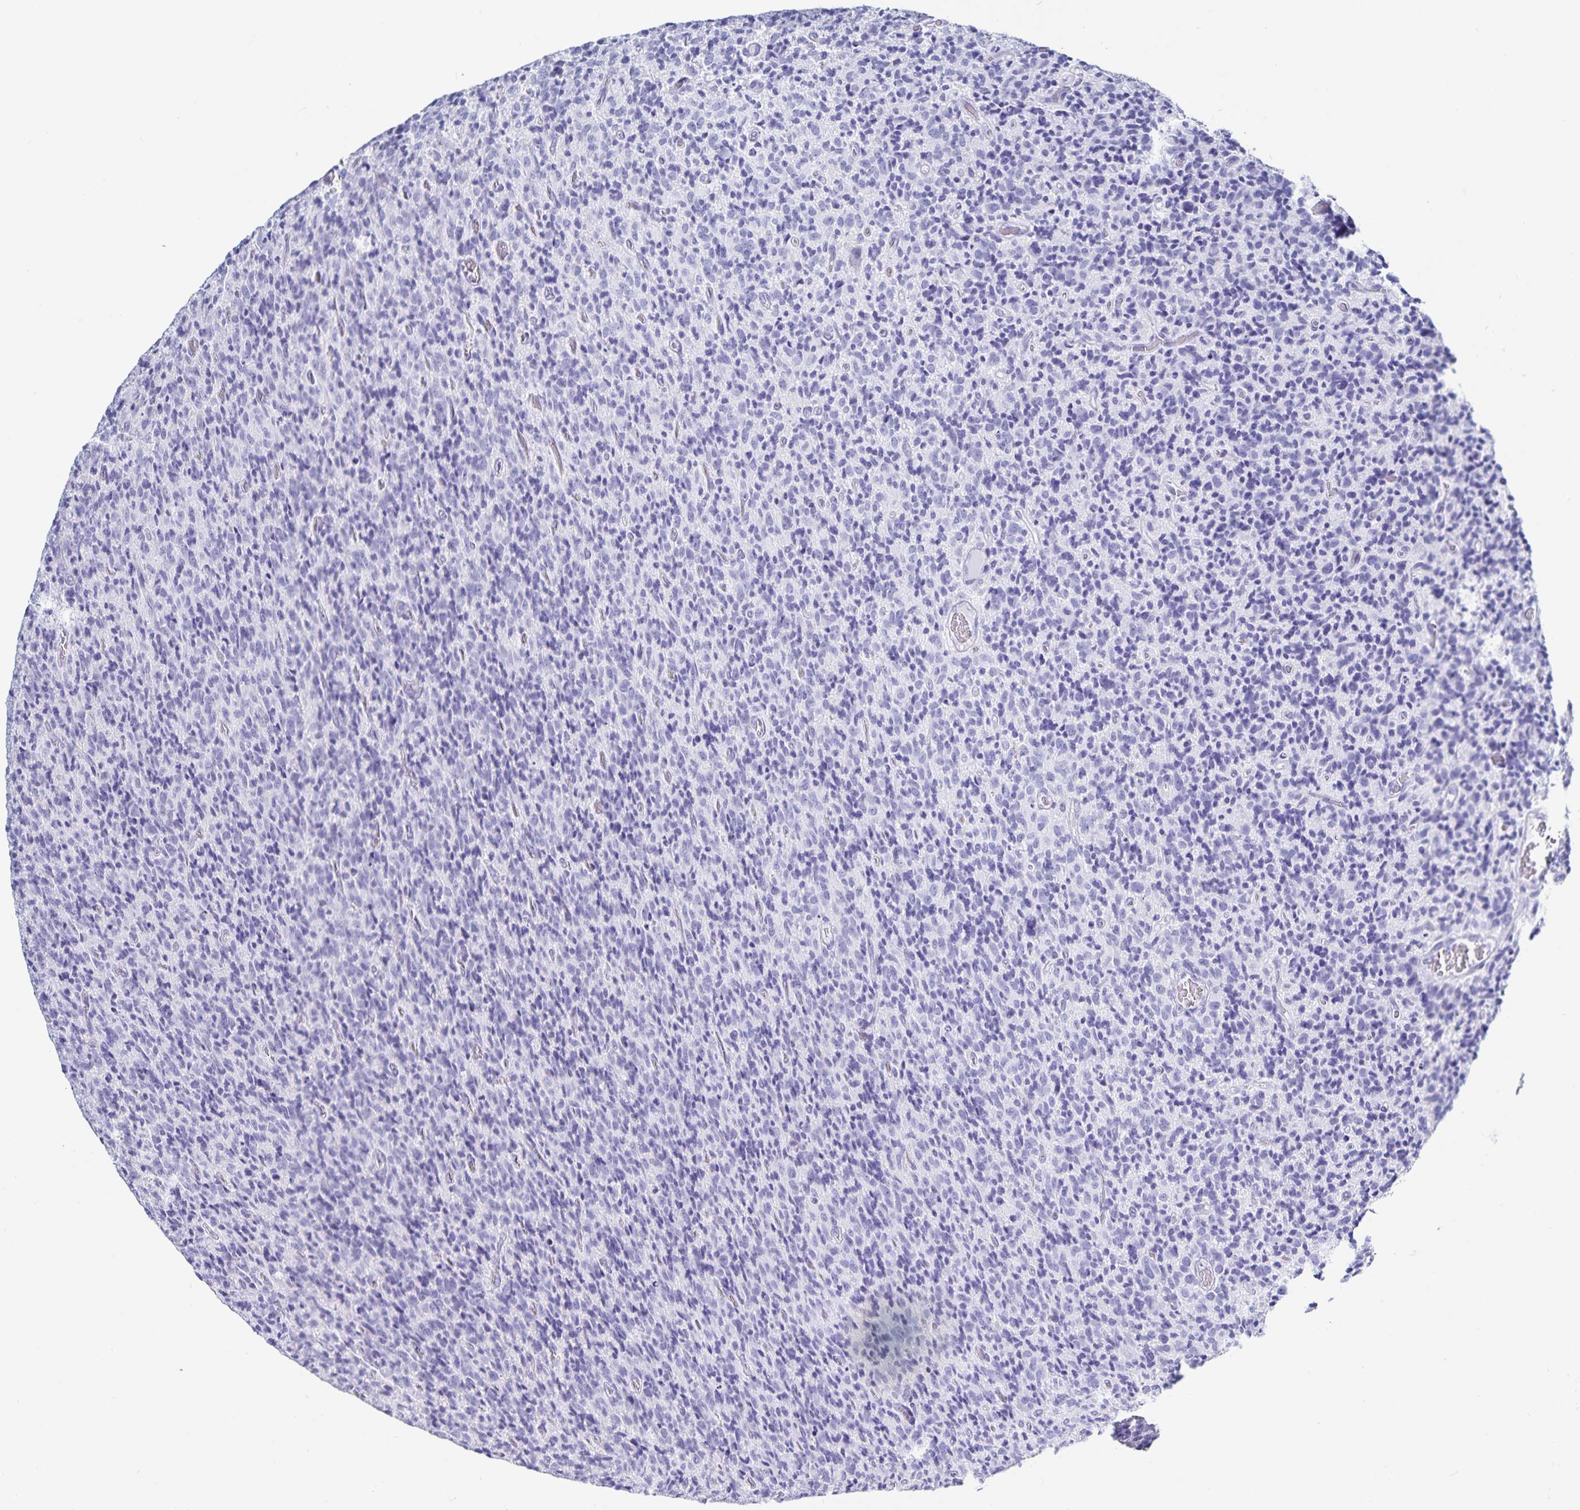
{"staining": {"intensity": "negative", "quantity": "none", "location": "none"}, "tissue": "glioma", "cell_type": "Tumor cells", "image_type": "cancer", "snomed": [{"axis": "morphology", "description": "Glioma, malignant, High grade"}, {"axis": "topography", "description": "Brain"}], "caption": "Tumor cells are negative for brown protein staining in glioma. (Immunohistochemistry (ihc), brightfield microscopy, high magnification).", "gene": "C19orf73", "patient": {"sex": "male", "age": 76}}